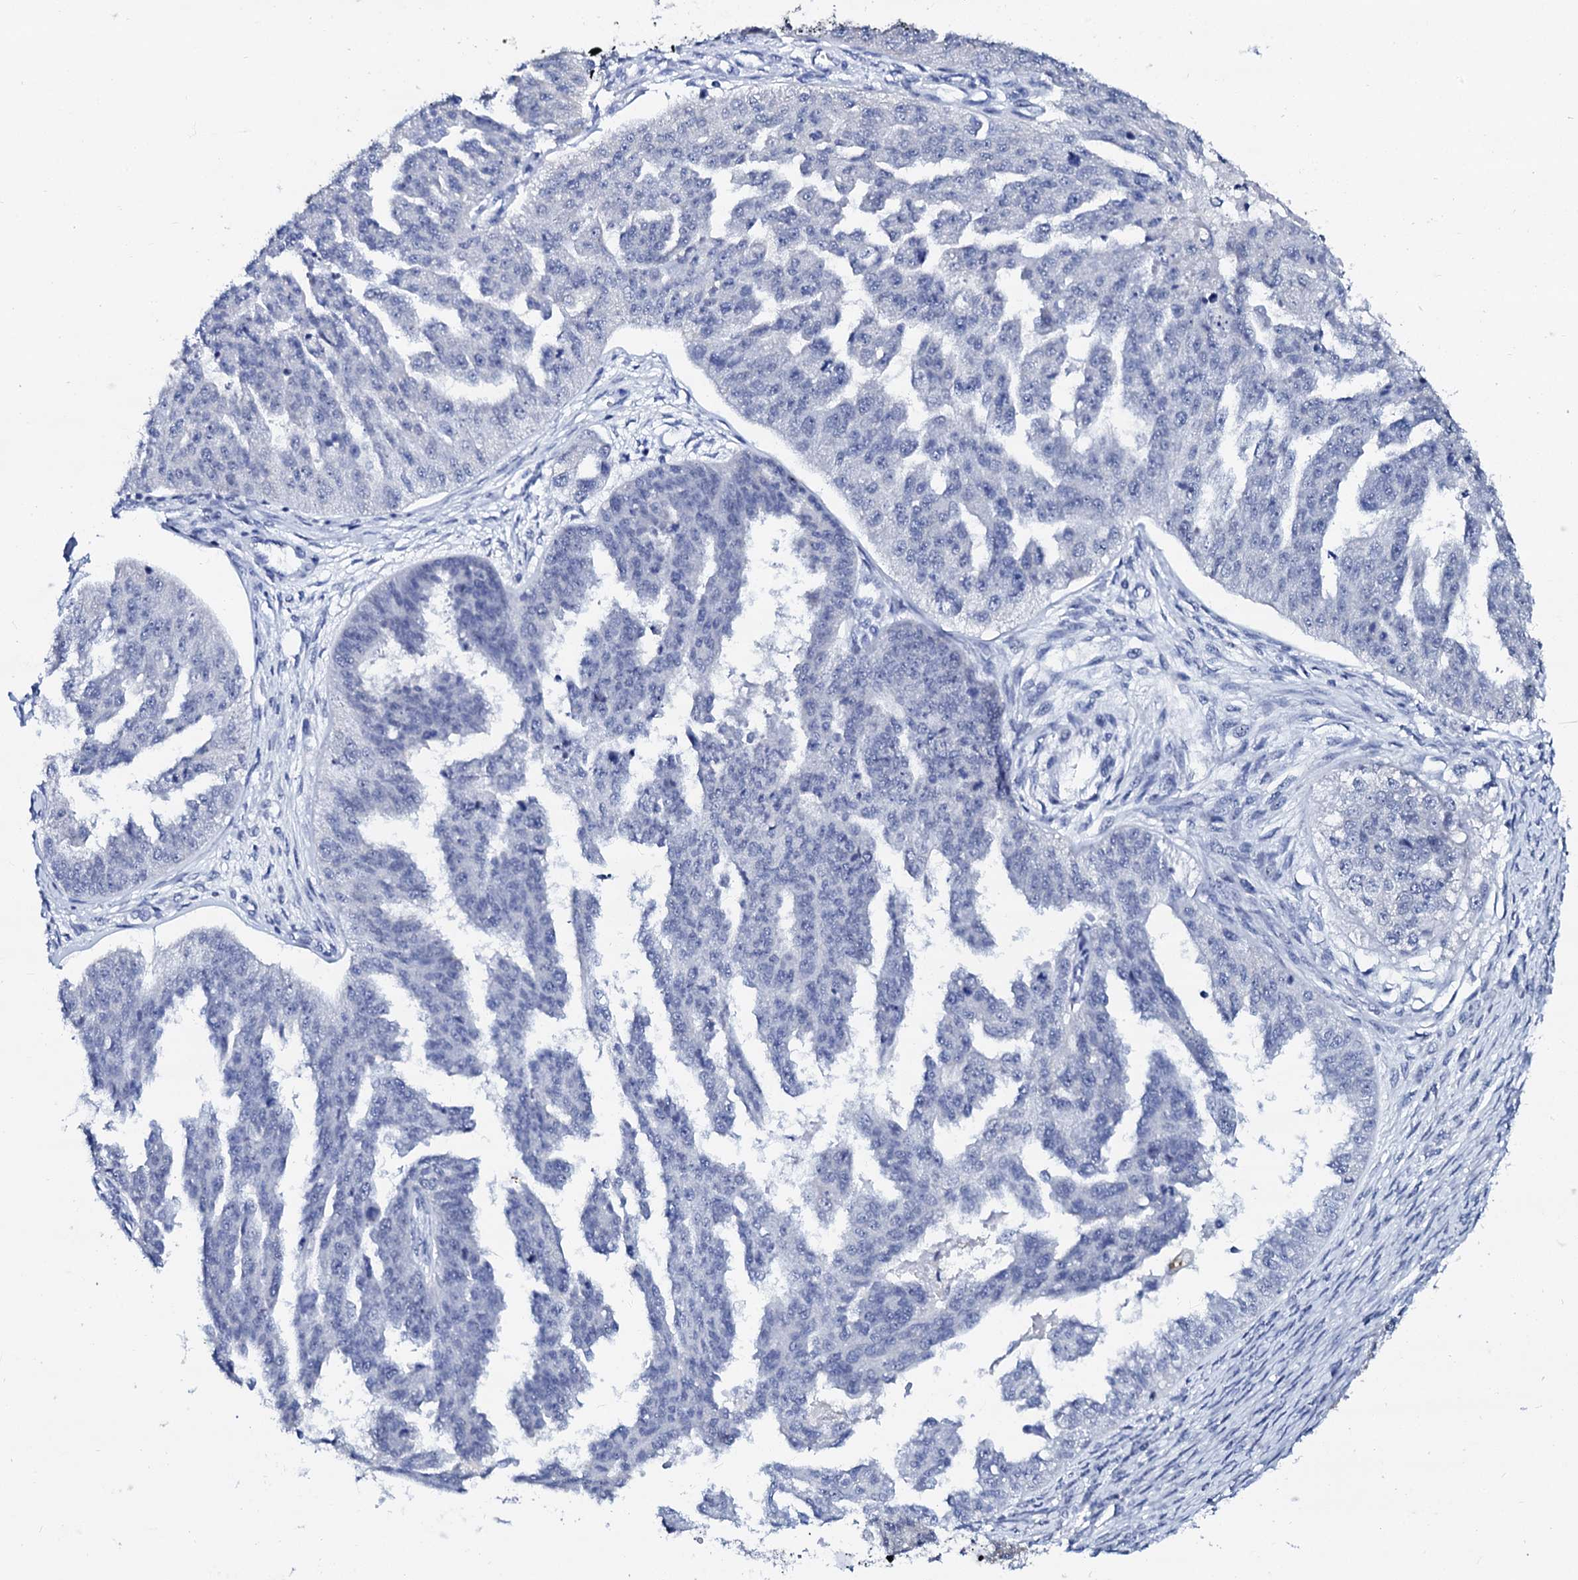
{"staining": {"intensity": "negative", "quantity": "none", "location": "none"}, "tissue": "ovarian cancer", "cell_type": "Tumor cells", "image_type": "cancer", "snomed": [{"axis": "morphology", "description": "Cystadenocarcinoma, serous, NOS"}, {"axis": "topography", "description": "Ovary"}], "caption": "Immunohistochemical staining of human ovarian cancer displays no significant staining in tumor cells.", "gene": "SPATA19", "patient": {"sex": "female", "age": 58}}